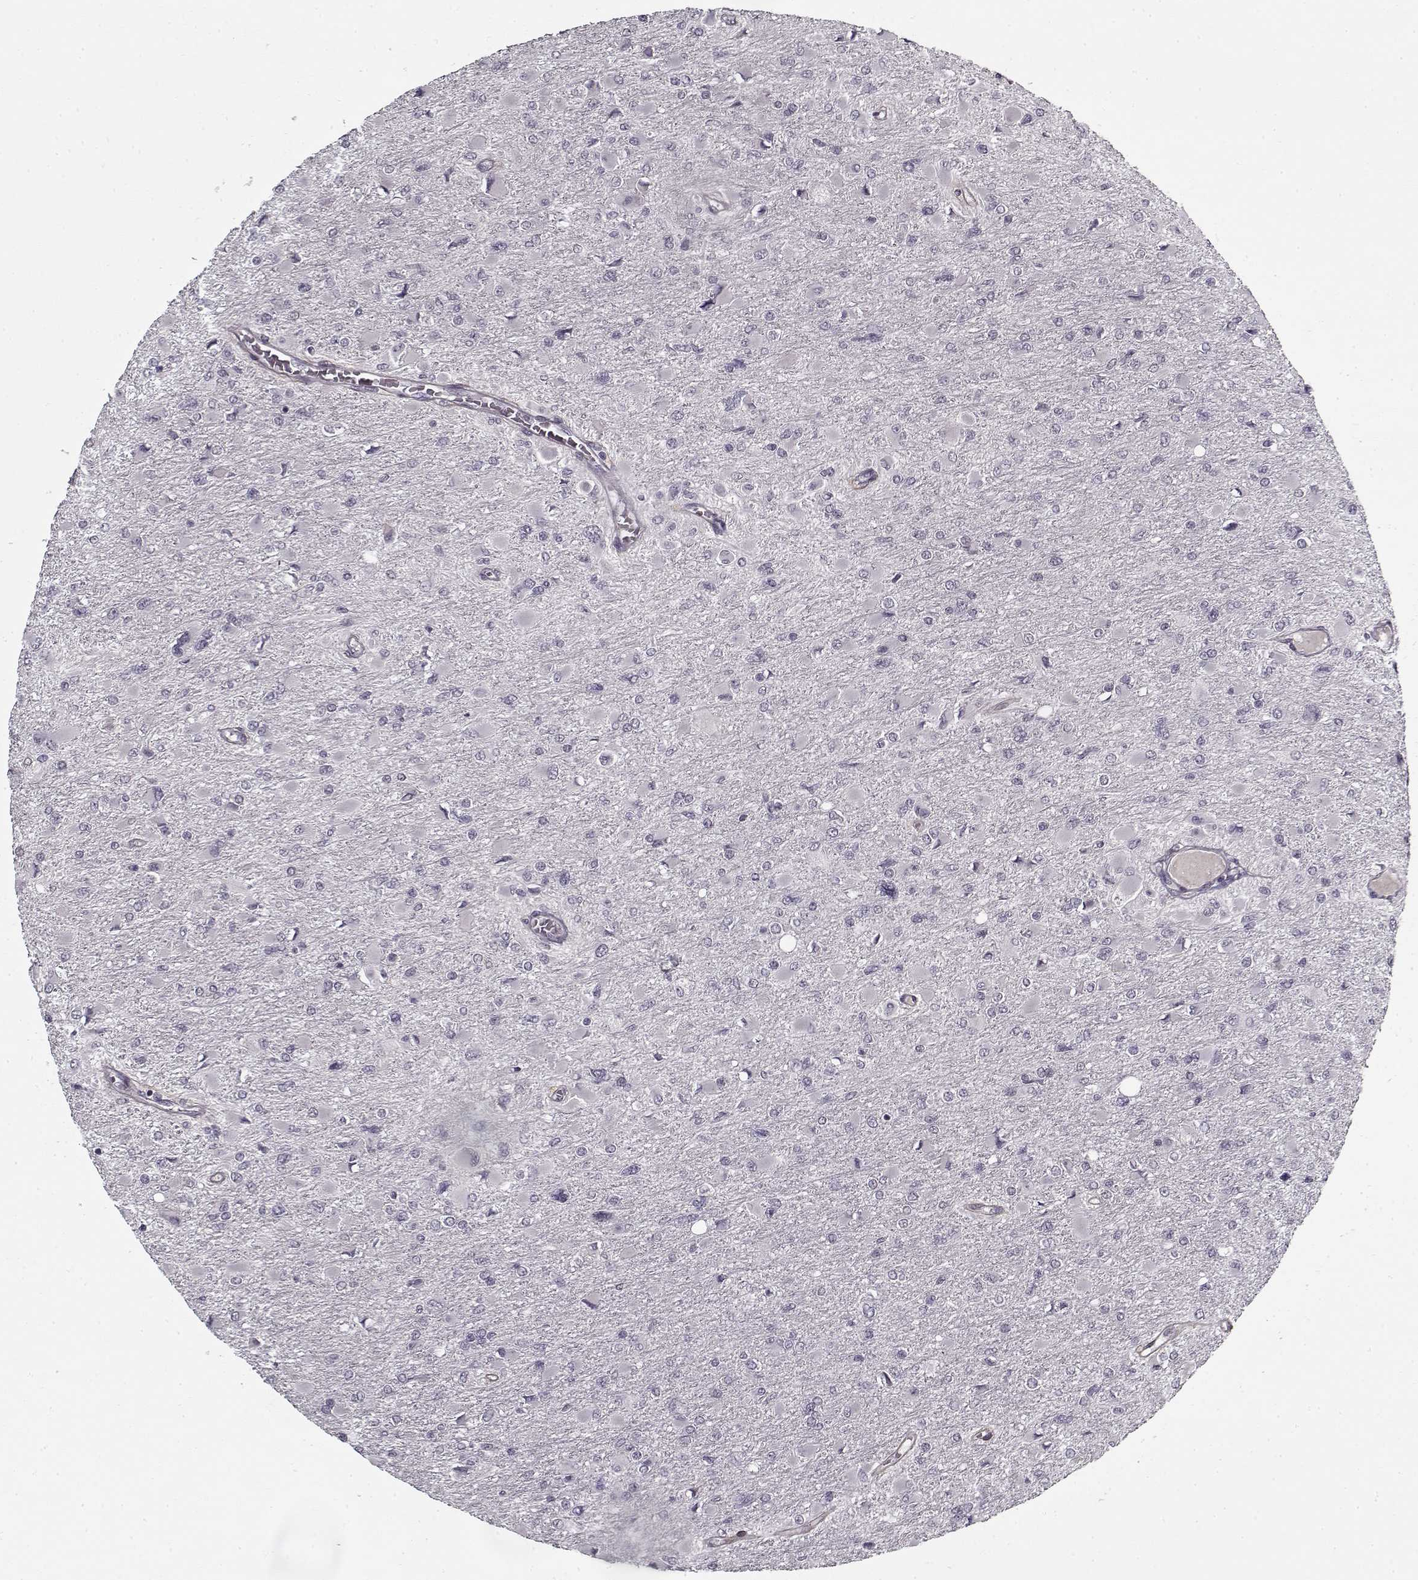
{"staining": {"intensity": "negative", "quantity": "none", "location": "none"}, "tissue": "glioma", "cell_type": "Tumor cells", "image_type": "cancer", "snomed": [{"axis": "morphology", "description": "Glioma, malignant, High grade"}, {"axis": "topography", "description": "Cerebral cortex"}], "caption": "Immunohistochemical staining of human glioma reveals no significant staining in tumor cells.", "gene": "LAMA2", "patient": {"sex": "female", "age": 36}}